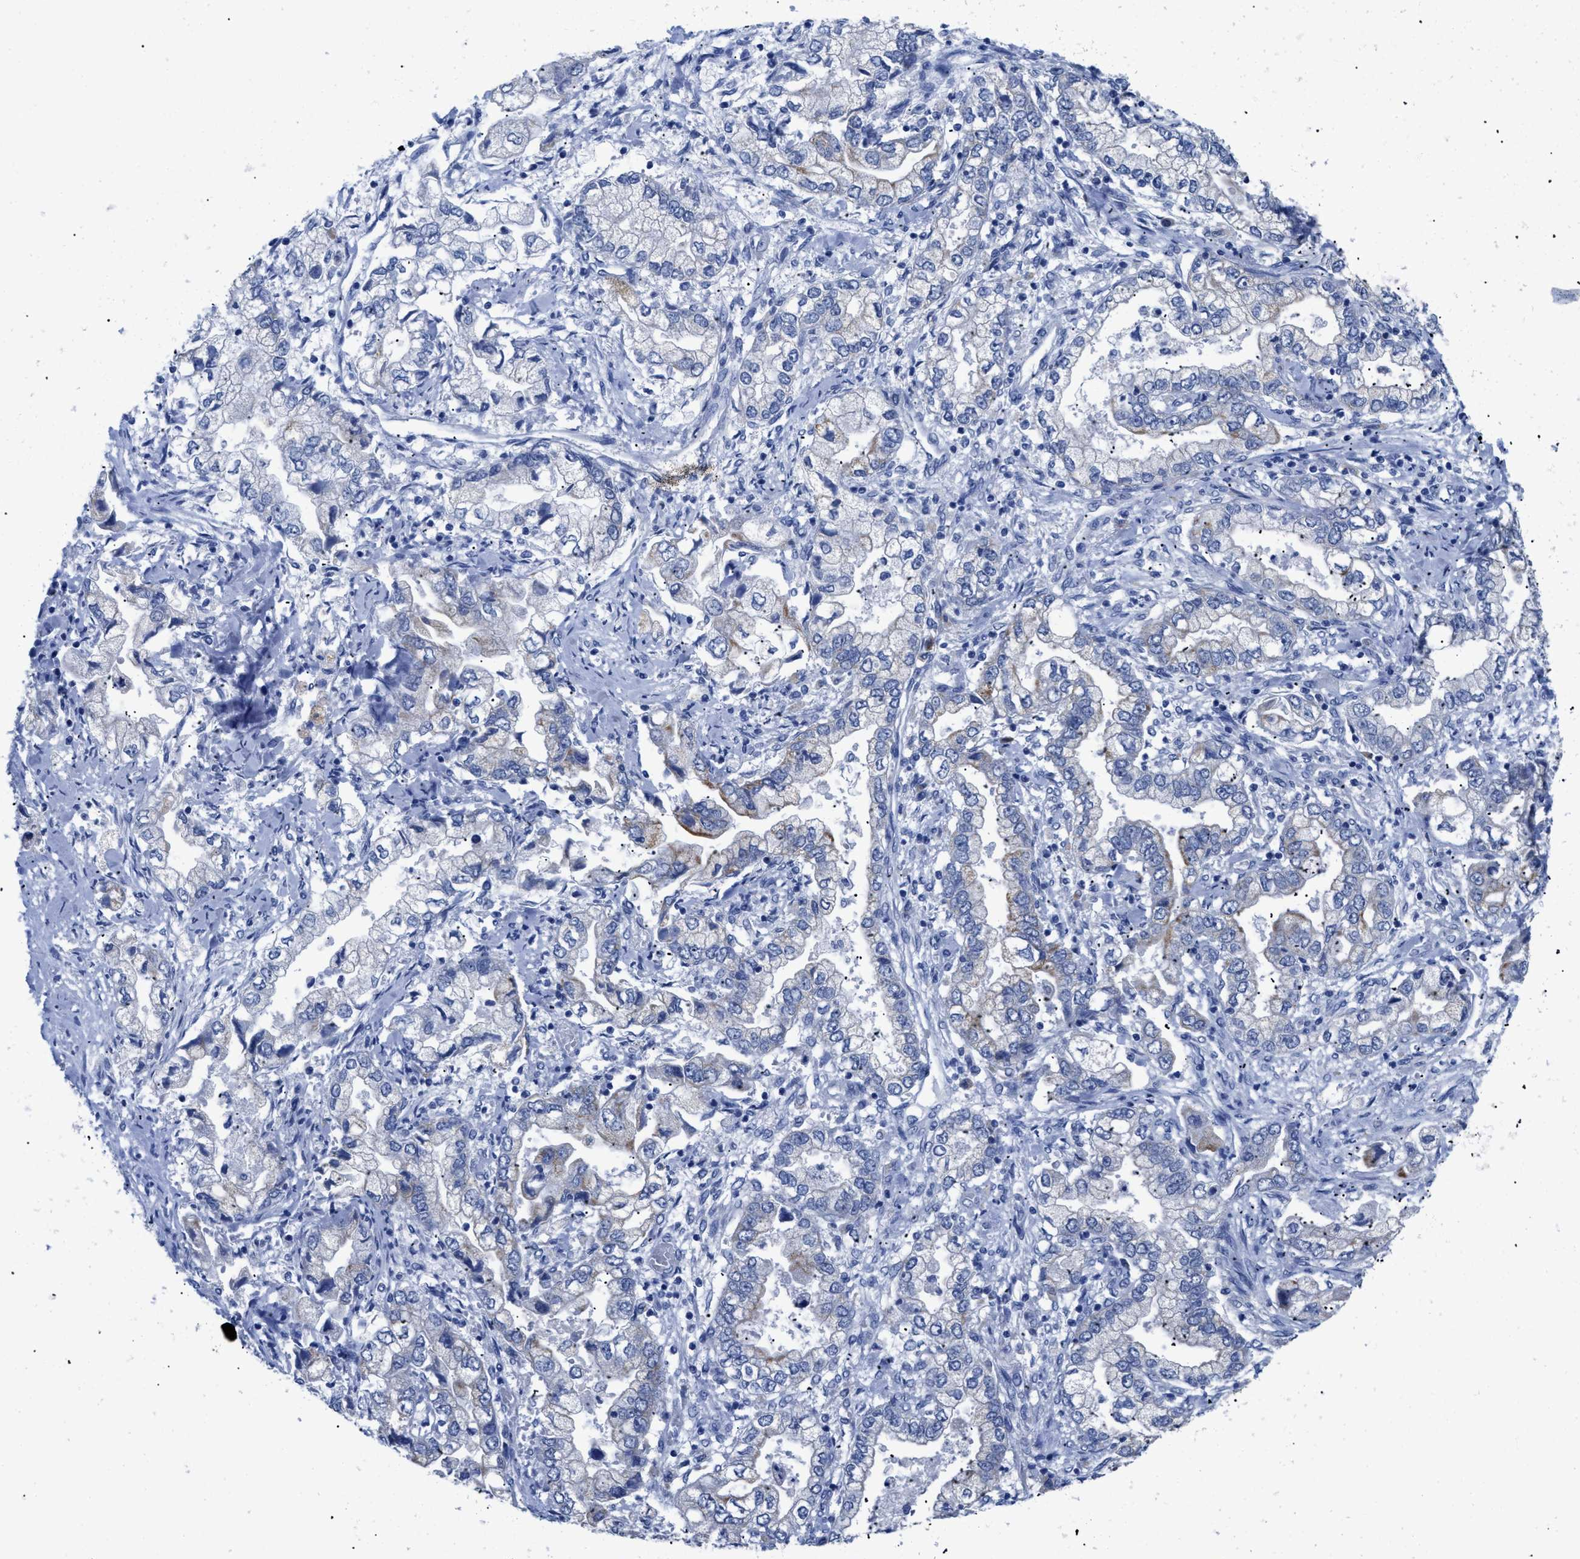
{"staining": {"intensity": "moderate", "quantity": "<25%", "location": "cytoplasmic/membranous"}, "tissue": "stomach cancer", "cell_type": "Tumor cells", "image_type": "cancer", "snomed": [{"axis": "morphology", "description": "Normal tissue, NOS"}, {"axis": "morphology", "description": "Adenocarcinoma, NOS"}, {"axis": "topography", "description": "Stomach"}], "caption": "Immunohistochemical staining of human stomach cancer (adenocarcinoma) demonstrates moderate cytoplasmic/membranous protein expression in about <25% of tumor cells.", "gene": "APOBEC2", "patient": {"sex": "male", "age": 62}}